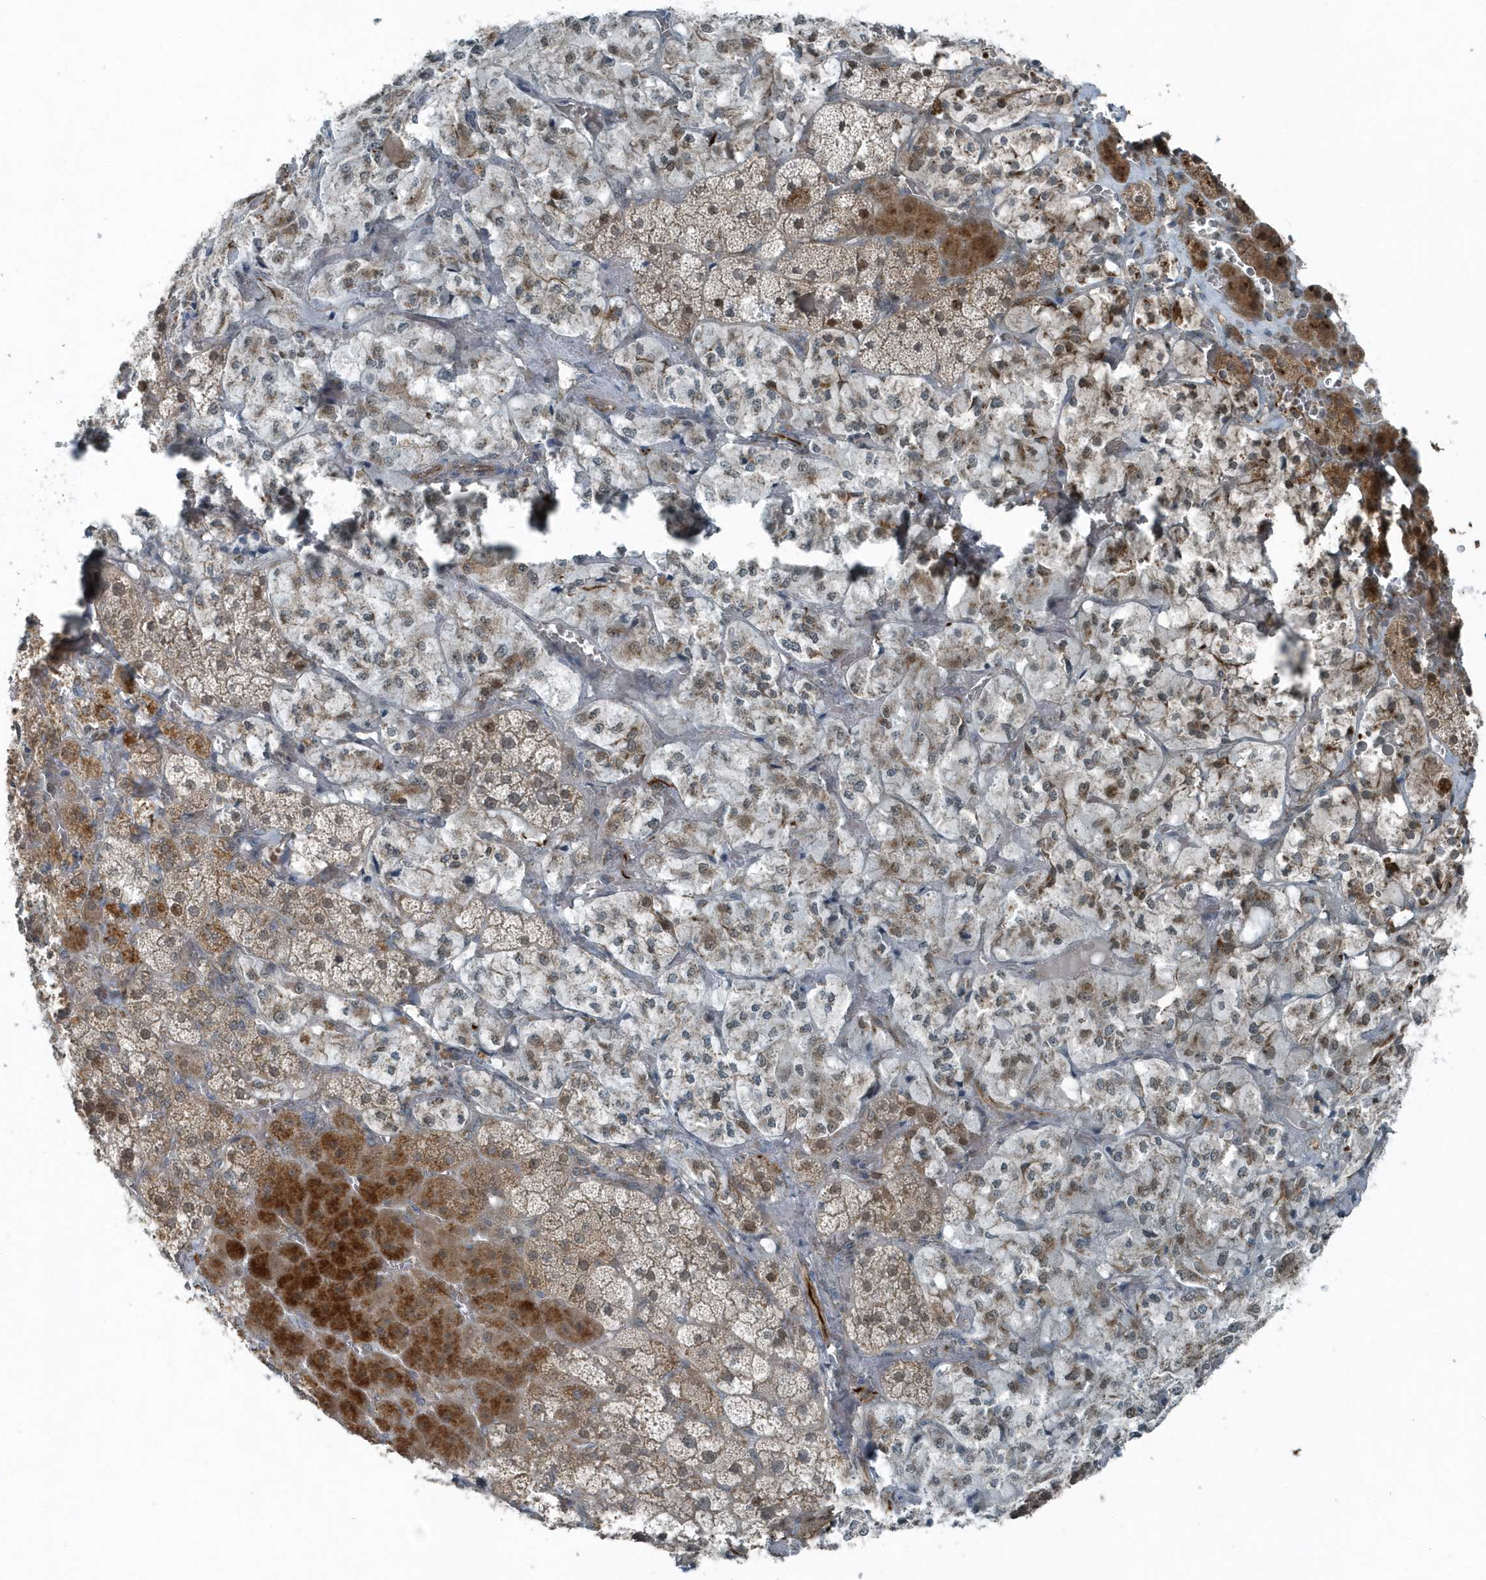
{"staining": {"intensity": "strong", "quantity": "25%-75%", "location": "cytoplasmic/membranous,nuclear"}, "tissue": "adrenal gland", "cell_type": "Glandular cells", "image_type": "normal", "snomed": [{"axis": "morphology", "description": "Normal tissue, NOS"}, {"axis": "topography", "description": "Adrenal gland"}], "caption": "Glandular cells show strong cytoplasmic/membranous,nuclear positivity in about 25%-75% of cells in unremarkable adrenal gland.", "gene": "GCC2", "patient": {"sex": "male", "age": 57}}